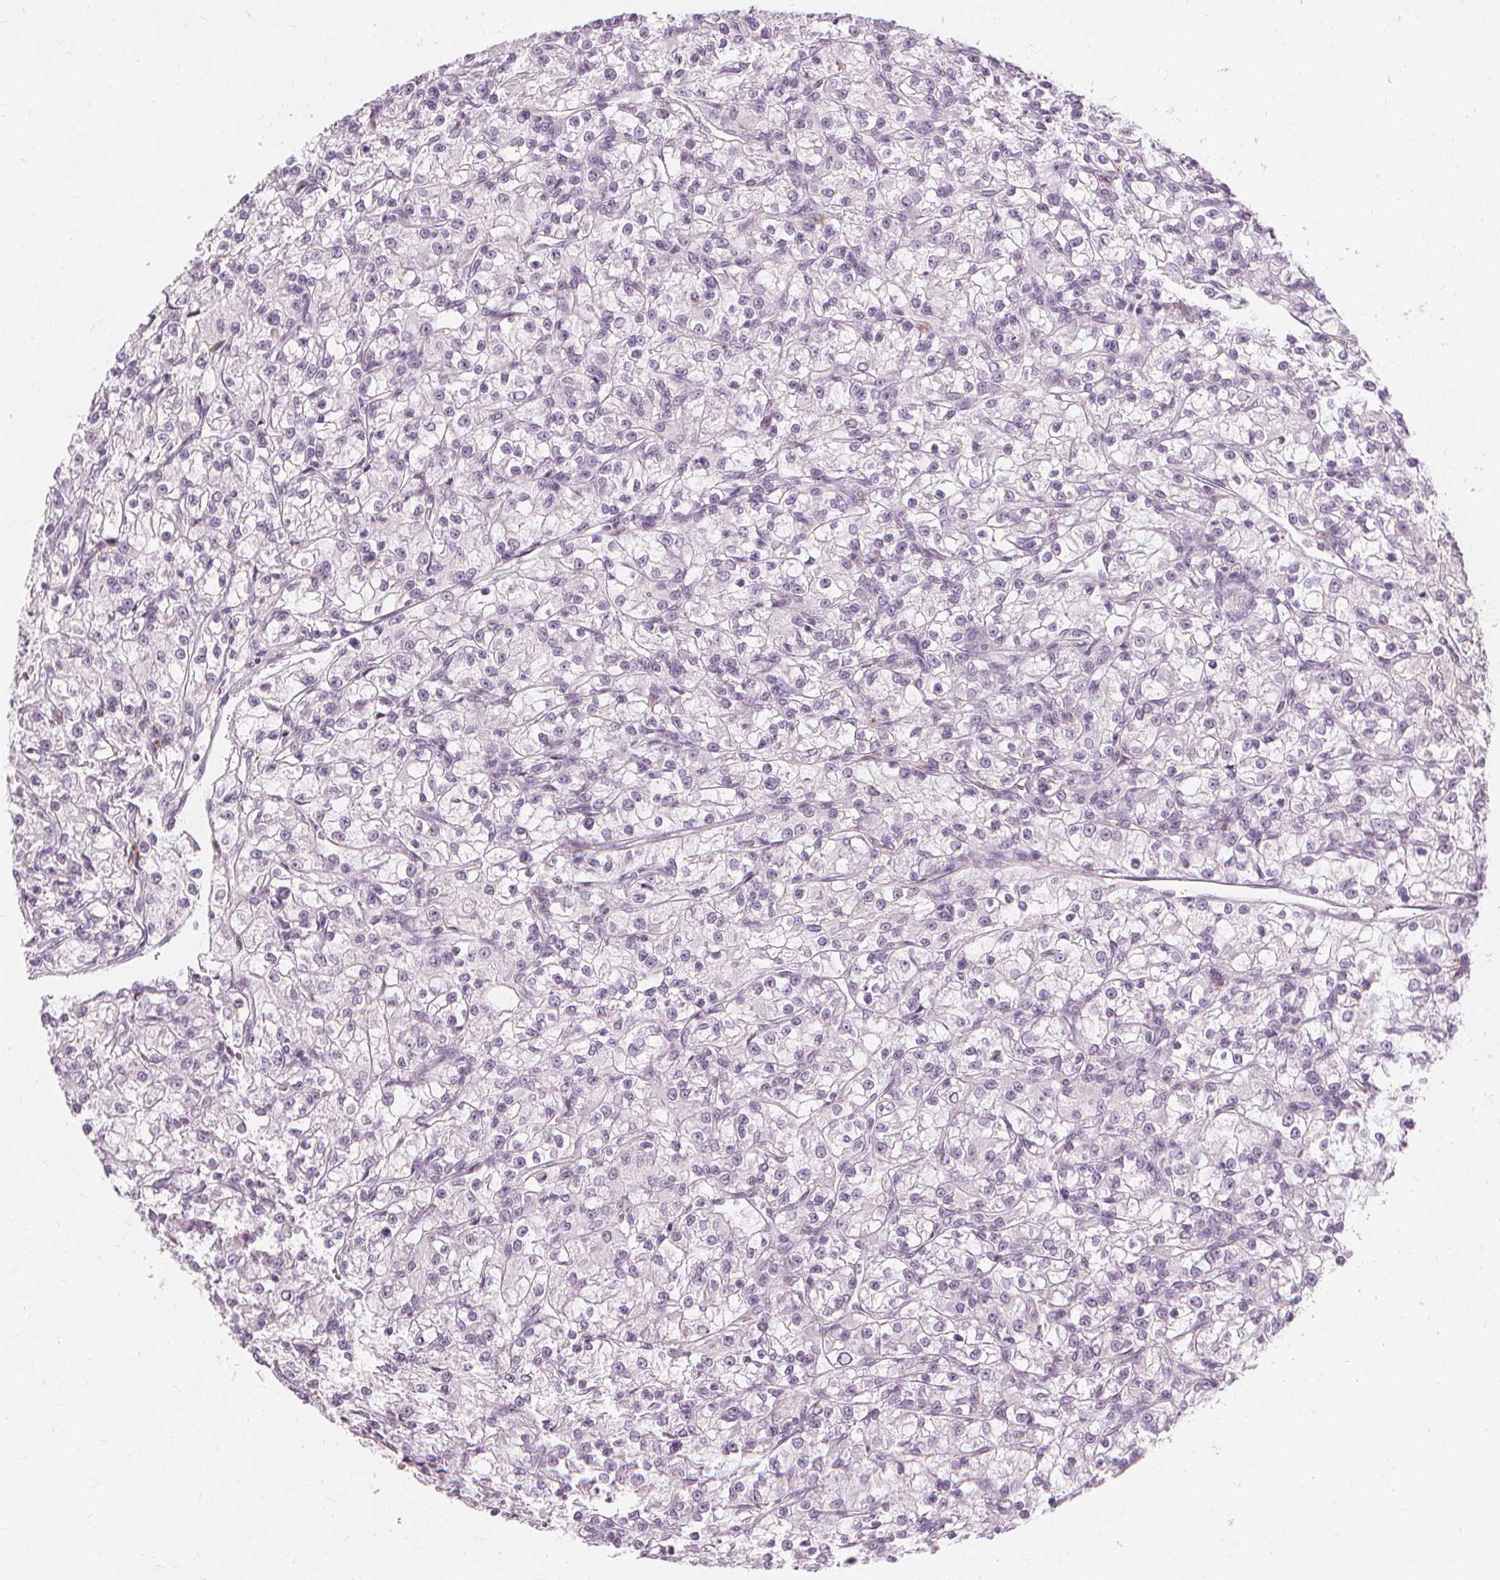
{"staining": {"intensity": "negative", "quantity": "none", "location": "none"}, "tissue": "renal cancer", "cell_type": "Tumor cells", "image_type": "cancer", "snomed": [{"axis": "morphology", "description": "Adenocarcinoma, NOS"}, {"axis": "topography", "description": "Kidney"}], "caption": "Tumor cells show no significant protein staining in renal cancer. (DAB immunohistochemistry with hematoxylin counter stain).", "gene": "TFF1", "patient": {"sex": "female", "age": 59}}